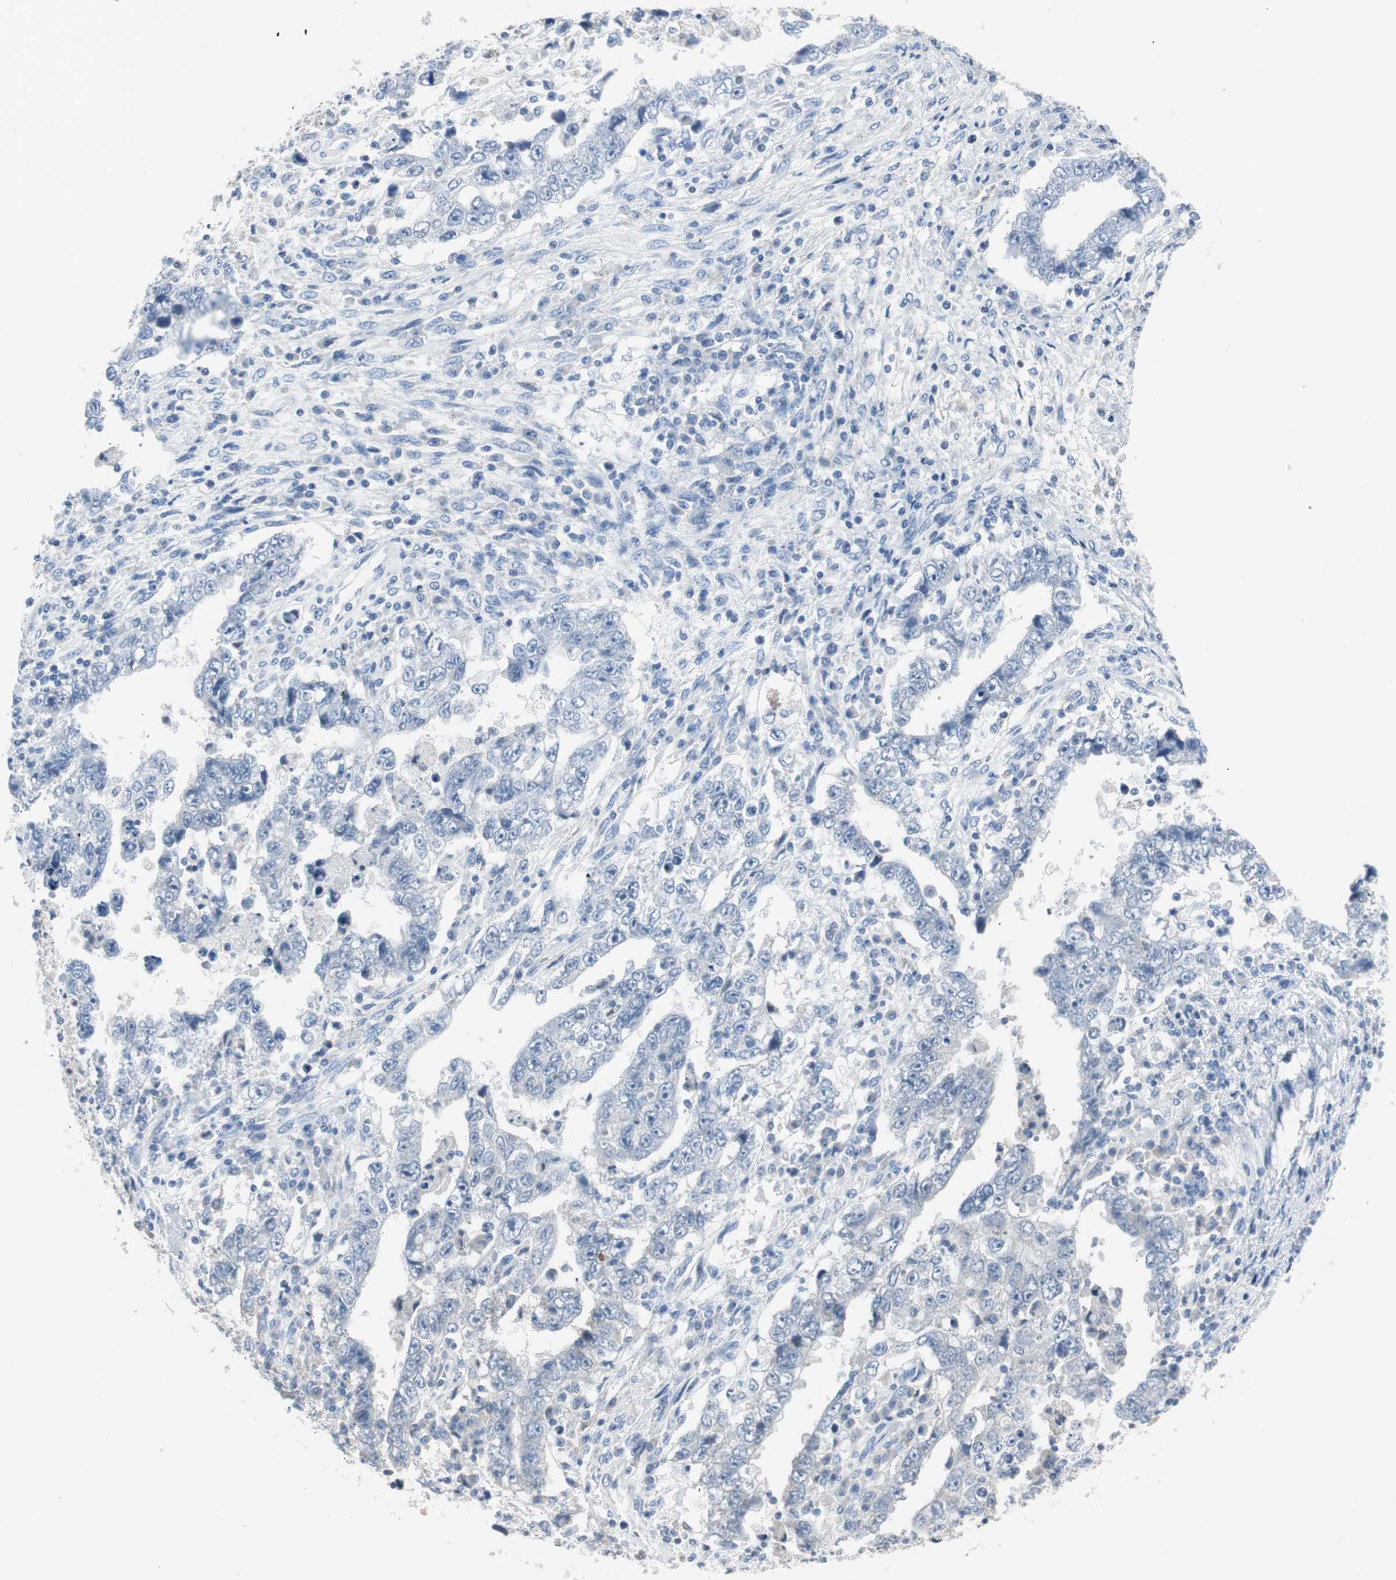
{"staining": {"intensity": "negative", "quantity": "none", "location": "none"}, "tissue": "testis cancer", "cell_type": "Tumor cells", "image_type": "cancer", "snomed": [{"axis": "morphology", "description": "Carcinoma, Embryonal, NOS"}, {"axis": "topography", "description": "Testis"}], "caption": "Tumor cells are negative for brown protein staining in testis cancer. (DAB IHC, high magnification).", "gene": "TK1", "patient": {"sex": "male", "age": 26}}